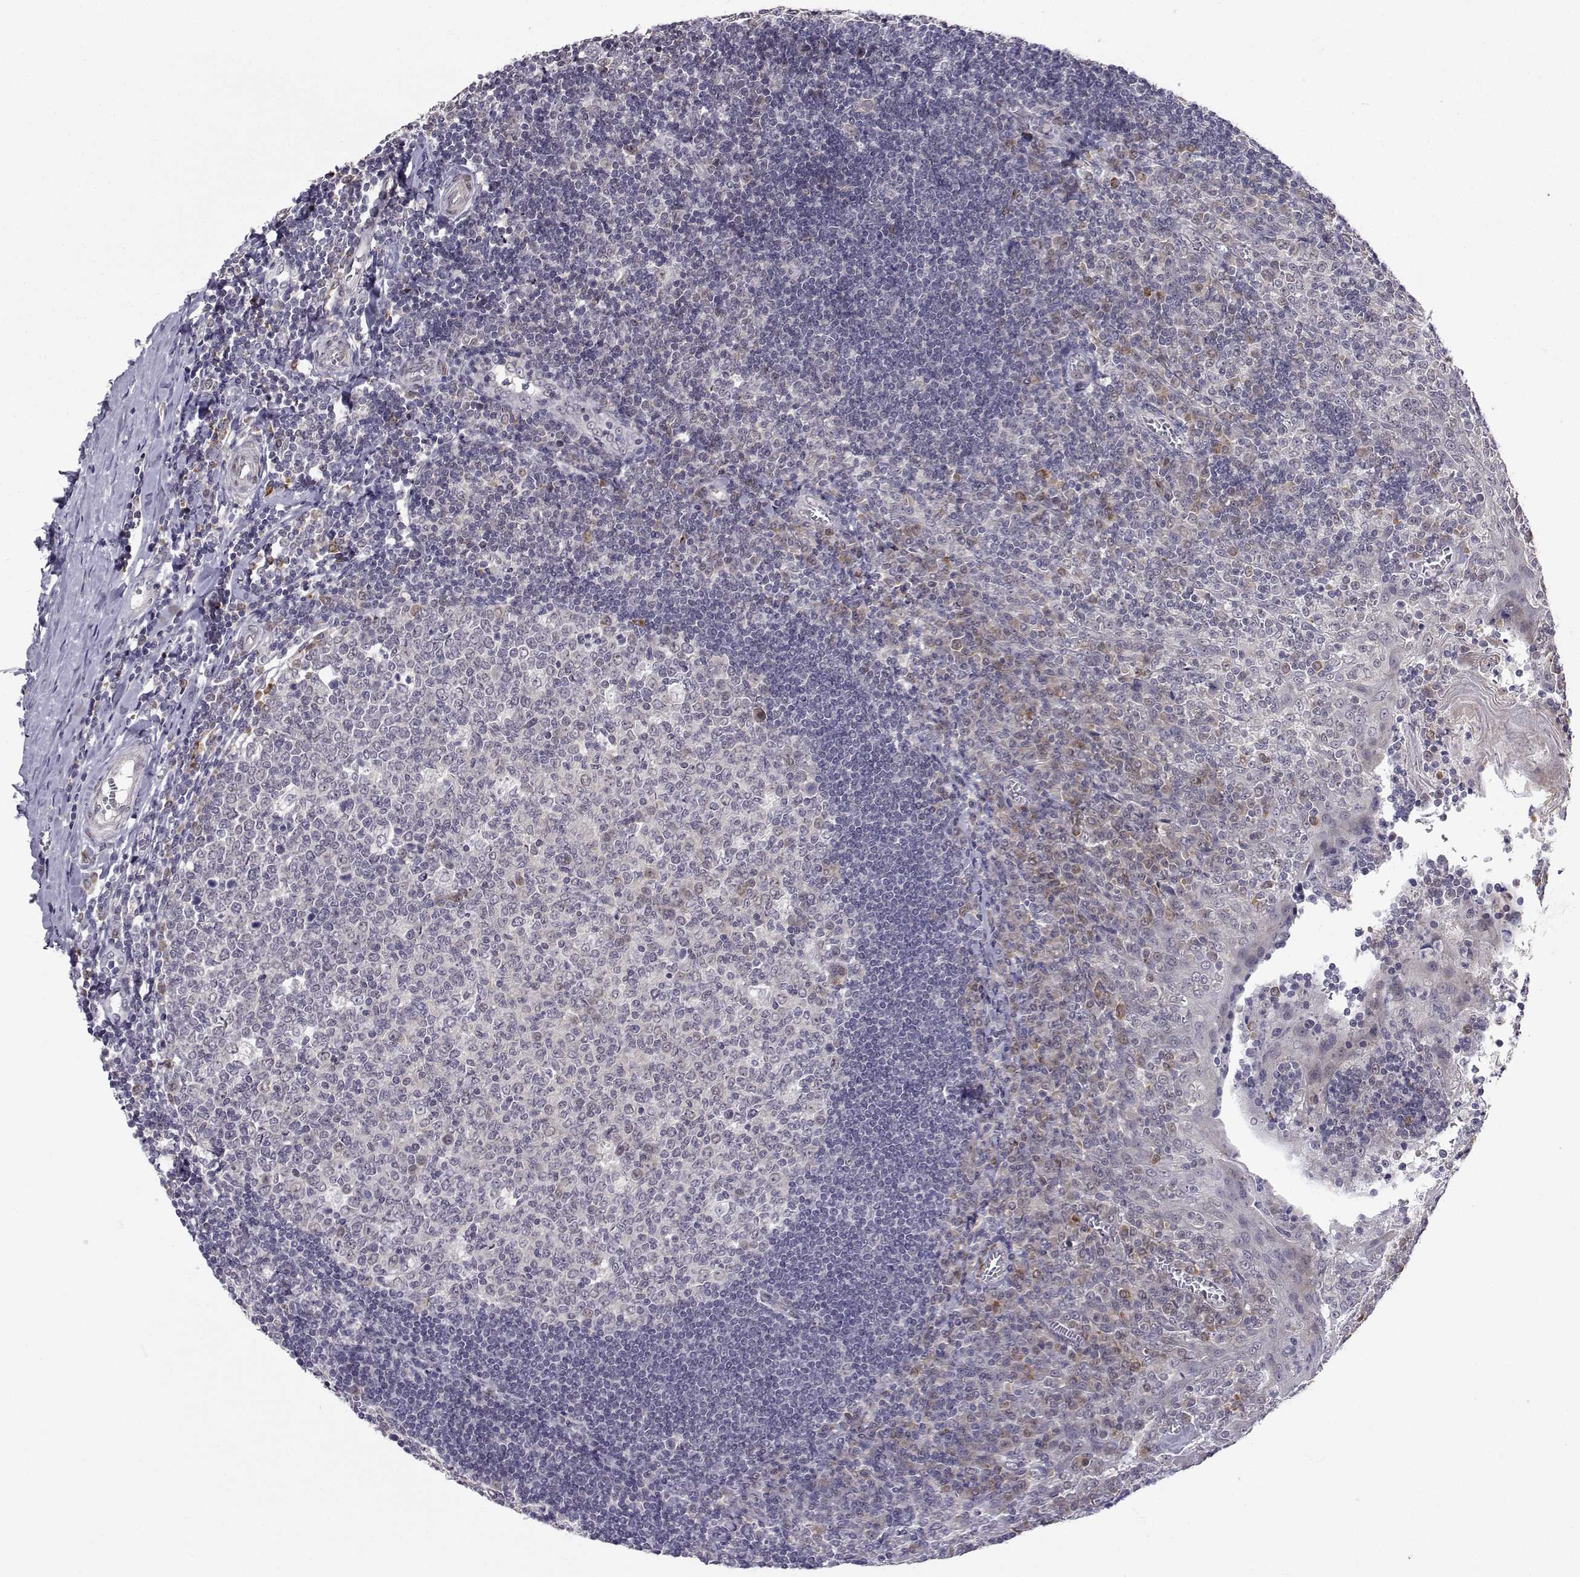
{"staining": {"intensity": "weak", "quantity": "<25%", "location": "cytoplasmic/membranous"}, "tissue": "tonsil", "cell_type": "Germinal center cells", "image_type": "normal", "snomed": [{"axis": "morphology", "description": "Normal tissue, NOS"}, {"axis": "topography", "description": "Tonsil"}], "caption": "Immunohistochemistry (IHC) photomicrograph of benign human tonsil stained for a protein (brown), which reveals no positivity in germinal center cells.", "gene": "SLC6A3", "patient": {"sex": "female", "age": 12}}